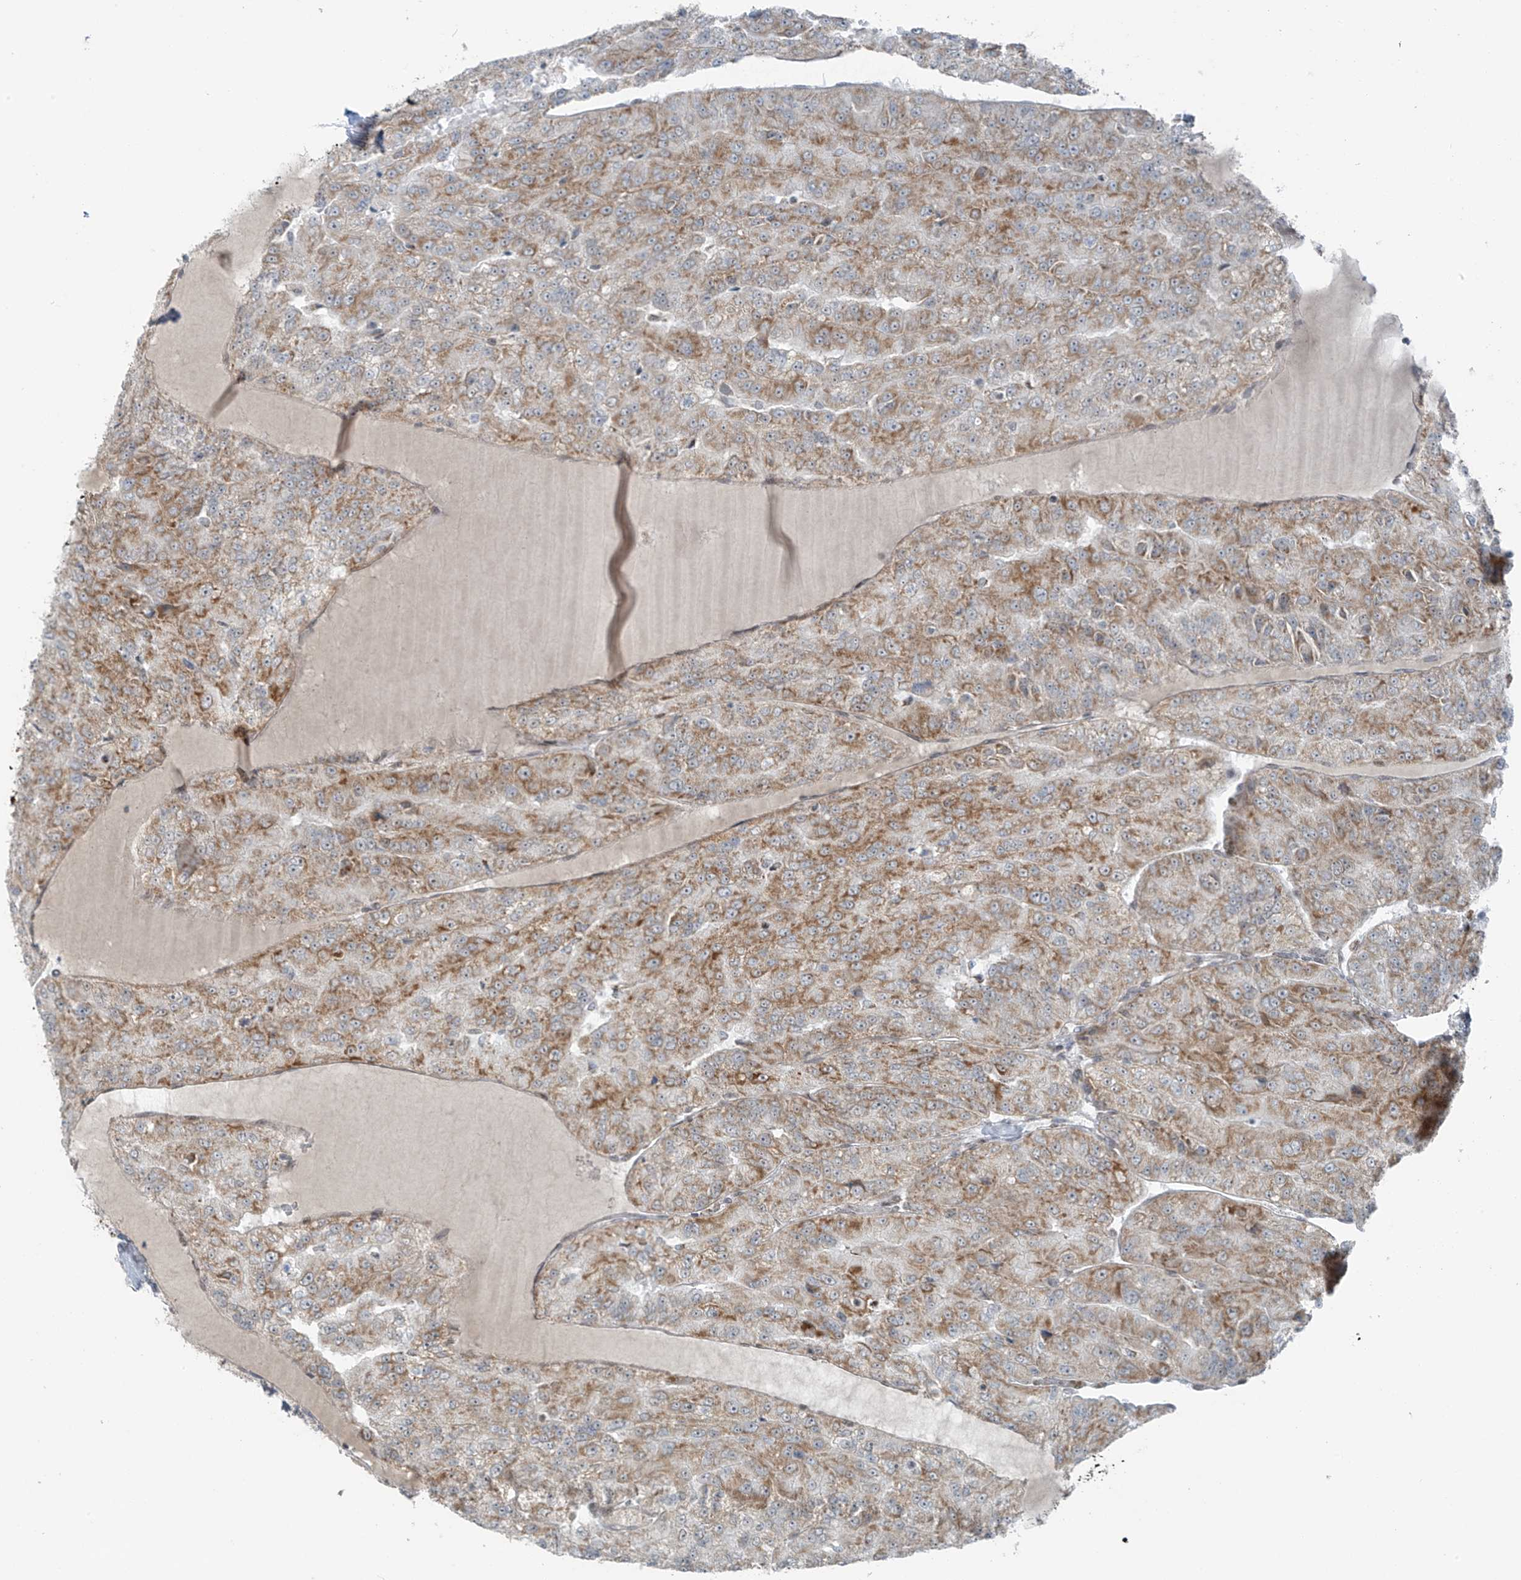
{"staining": {"intensity": "moderate", "quantity": "25%-75%", "location": "cytoplasmic/membranous"}, "tissue": "renal cancer", "cell_type": "Tumor cells", "image_type": "cancer", "snomed": [{"axis": "morphology", "description": "Adenocarcinoma, NOS"}, {"axis": "topography", "description": "Kidney"}], "caption": "A brown stain labels moderate cytoplasmic/membranous staining of a protein in human renal adenocarcinoma tumor cells.", "gene": "WRNIP1", "patient": {"sex": "female", "age": 63}}